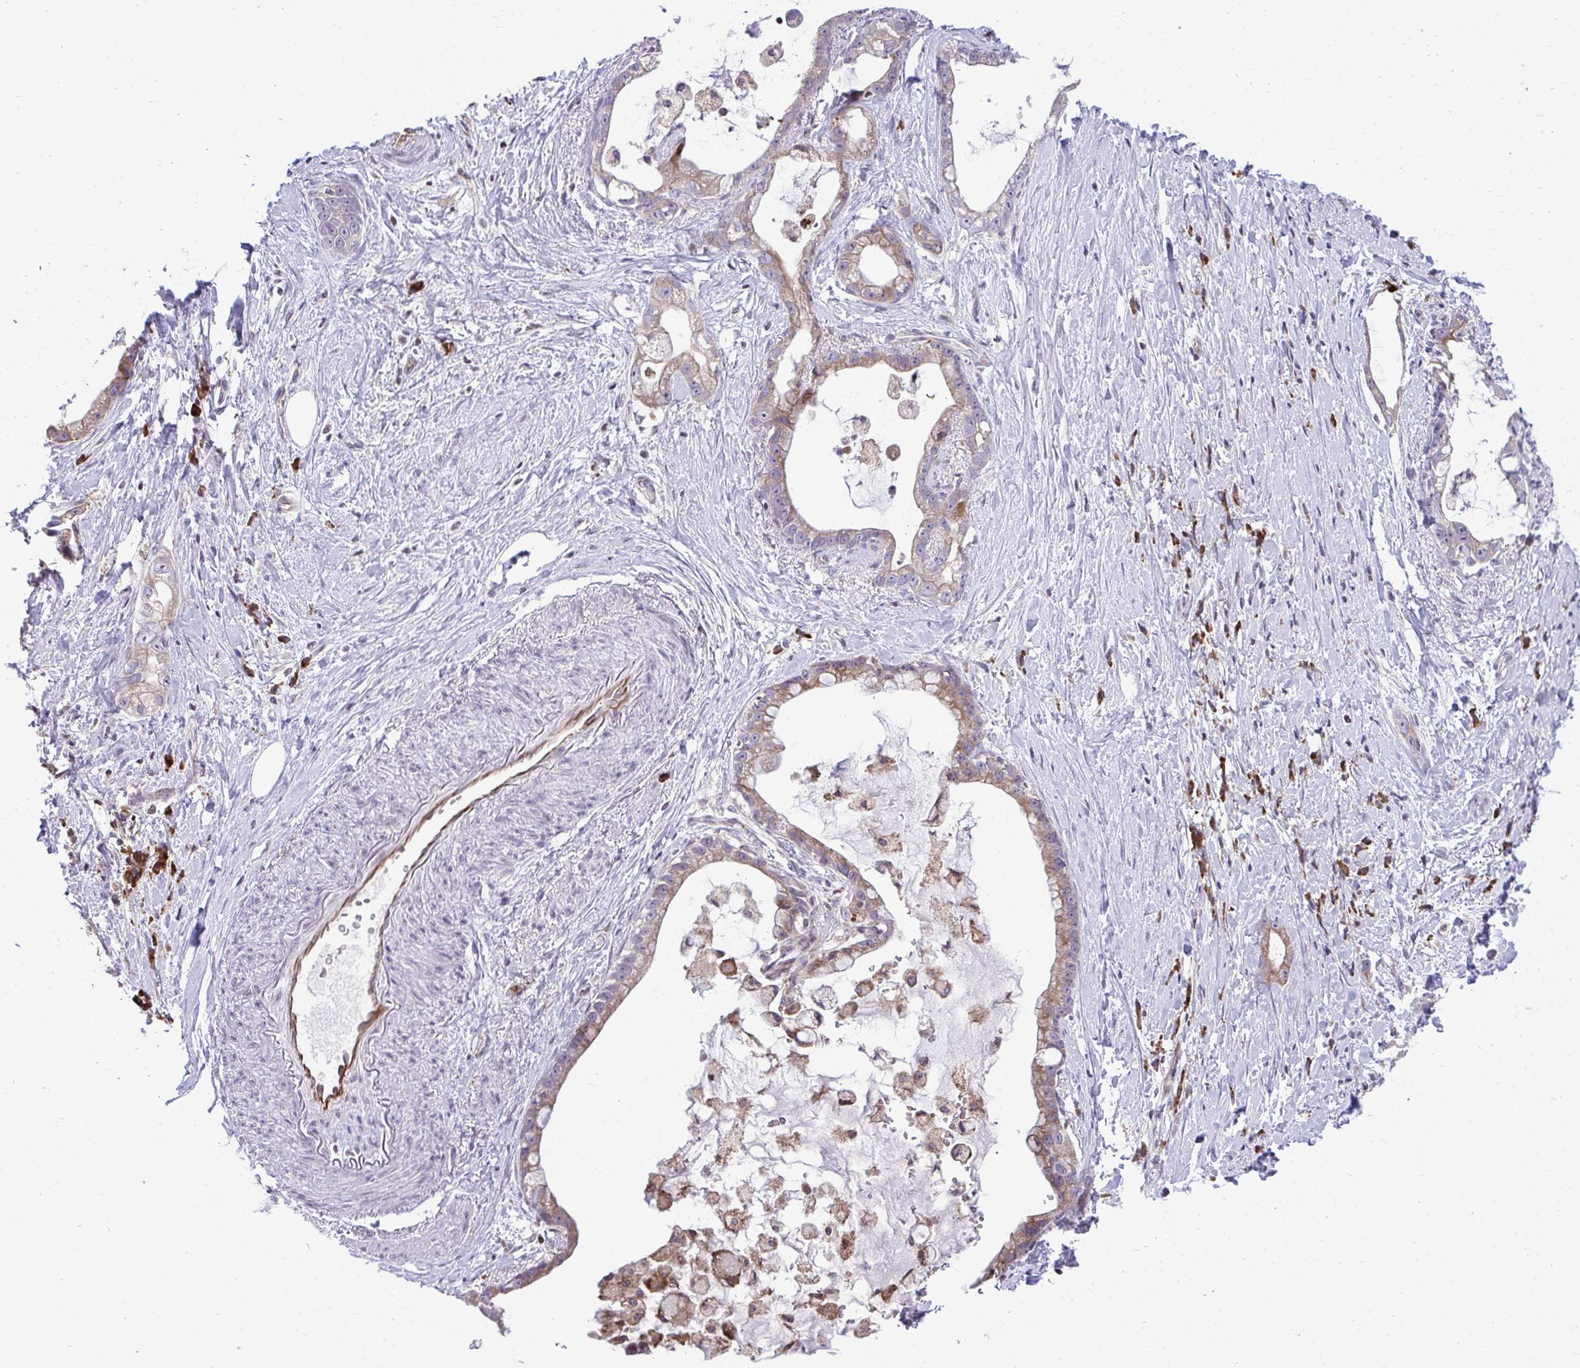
{"staining": {"intensity": "moderate", "quantity": "25%-75%", "location": "cytoplasmic/membranous"}, "tissue": "stomach cancer", "cell_type": "Tumor cells", "image_type": "cancer", "snomed": [{"axis": "morphology", "description": "Adenocarcinoma, NOS"}, {"axis": "topography", "description": "Stomach"}], "caption": "Stomach cancer (adenocarcinoma) was stained to show a protein in brown. There is medium levels of moderate cytoplasmic/membranous staining in about 25%-75% of tumor cells.", "gene": "METTL9", "patient": {"sex": "male", "age": 55}}